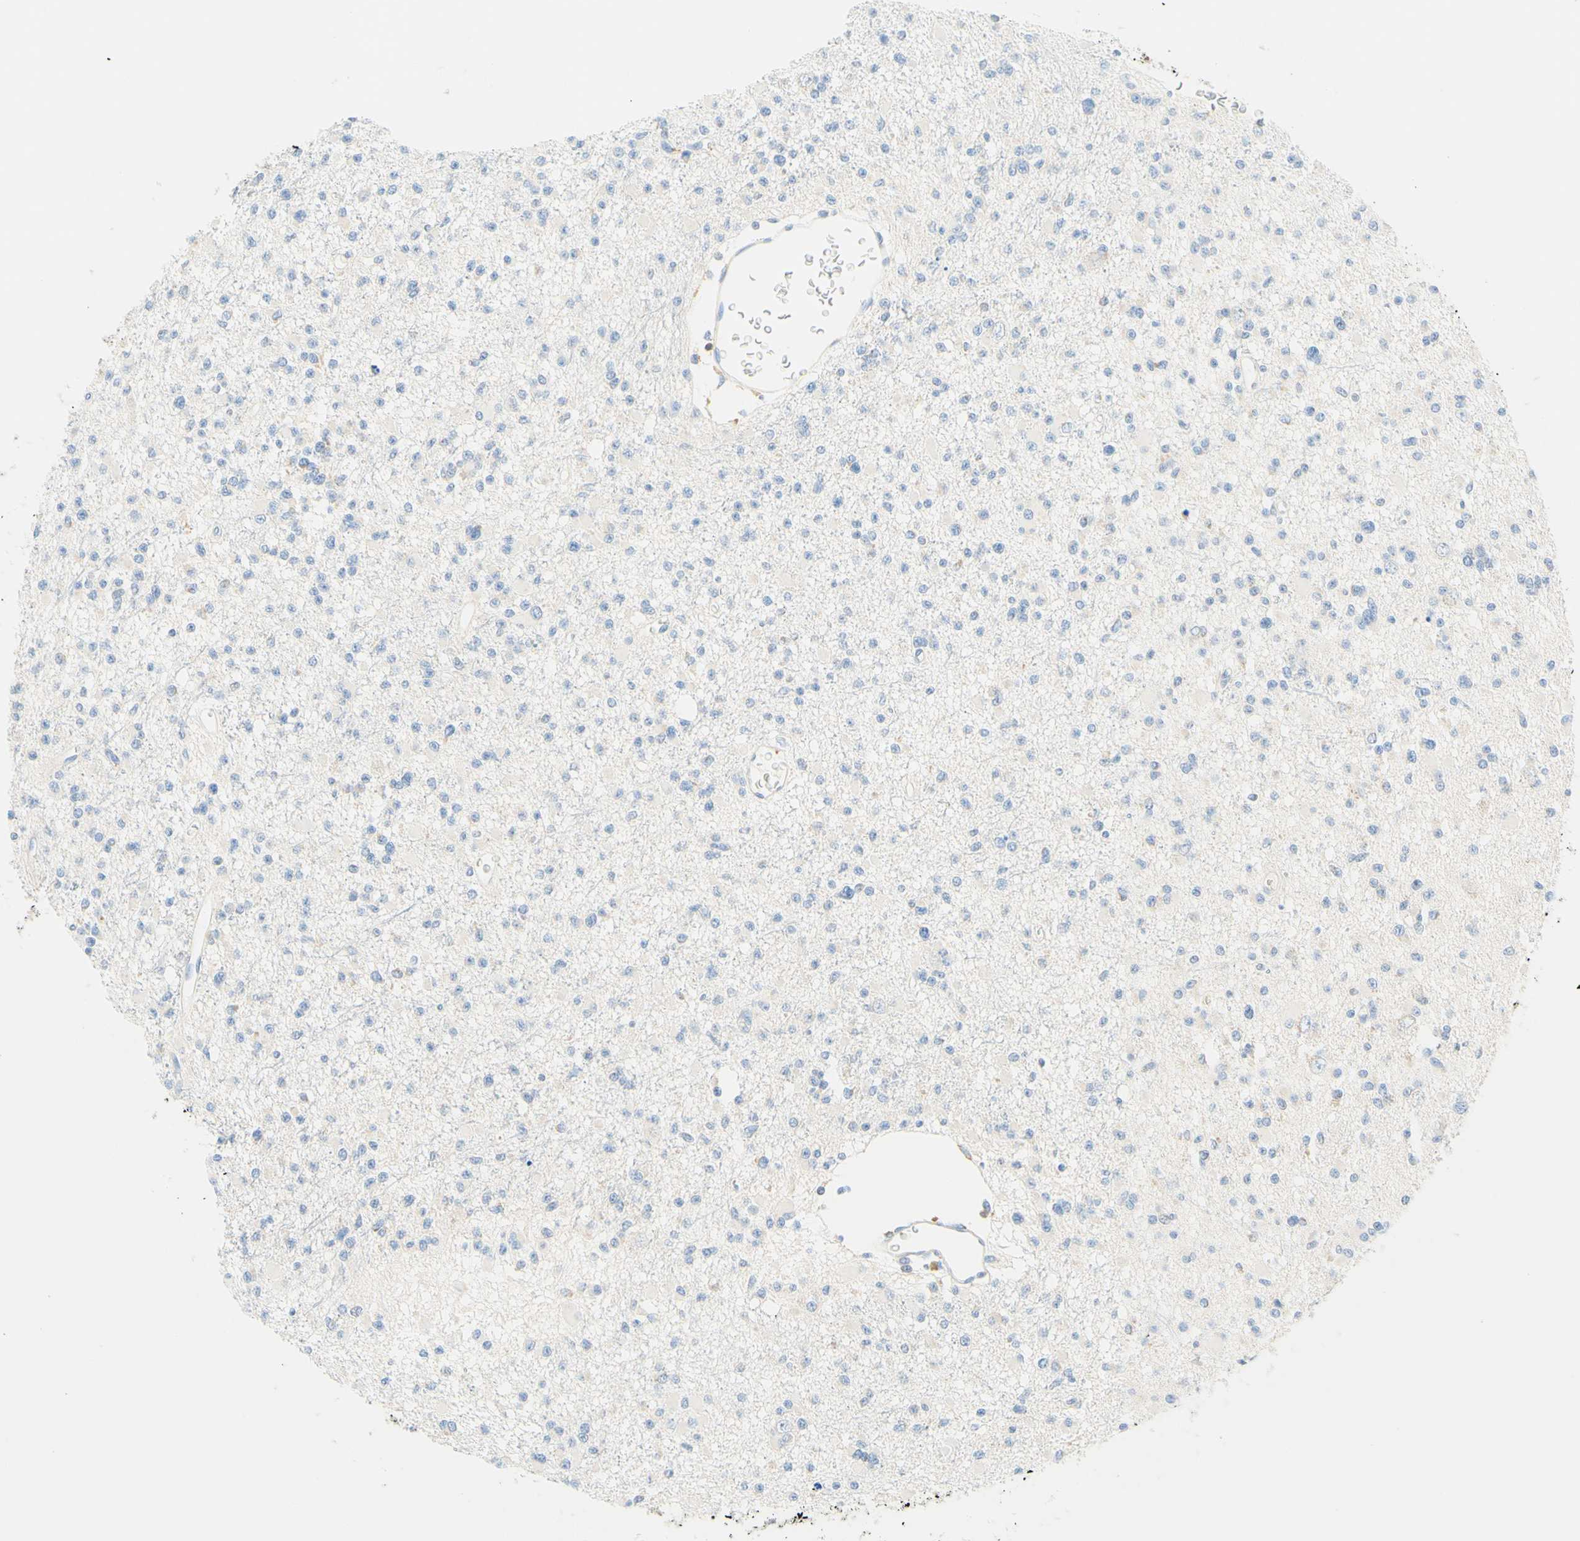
{"staining": {"intensity": "negative", "quantity": "none", "location": "none"}, "tissue": "glioma", "cell_type": "Tumor cells", "image_type": "cancer", "snomed": [{"axis": "morphology", "description": "Glioma, malignant, Low grade"}, {"axis": "topography", "description": "Brain"}], "caption": "This is a histopathology image of immunohistochemistry staining of glioma, which shows no expression in tumor cells.", "gene": "LAT", "patient": {"sex": "female", "age": 22}}